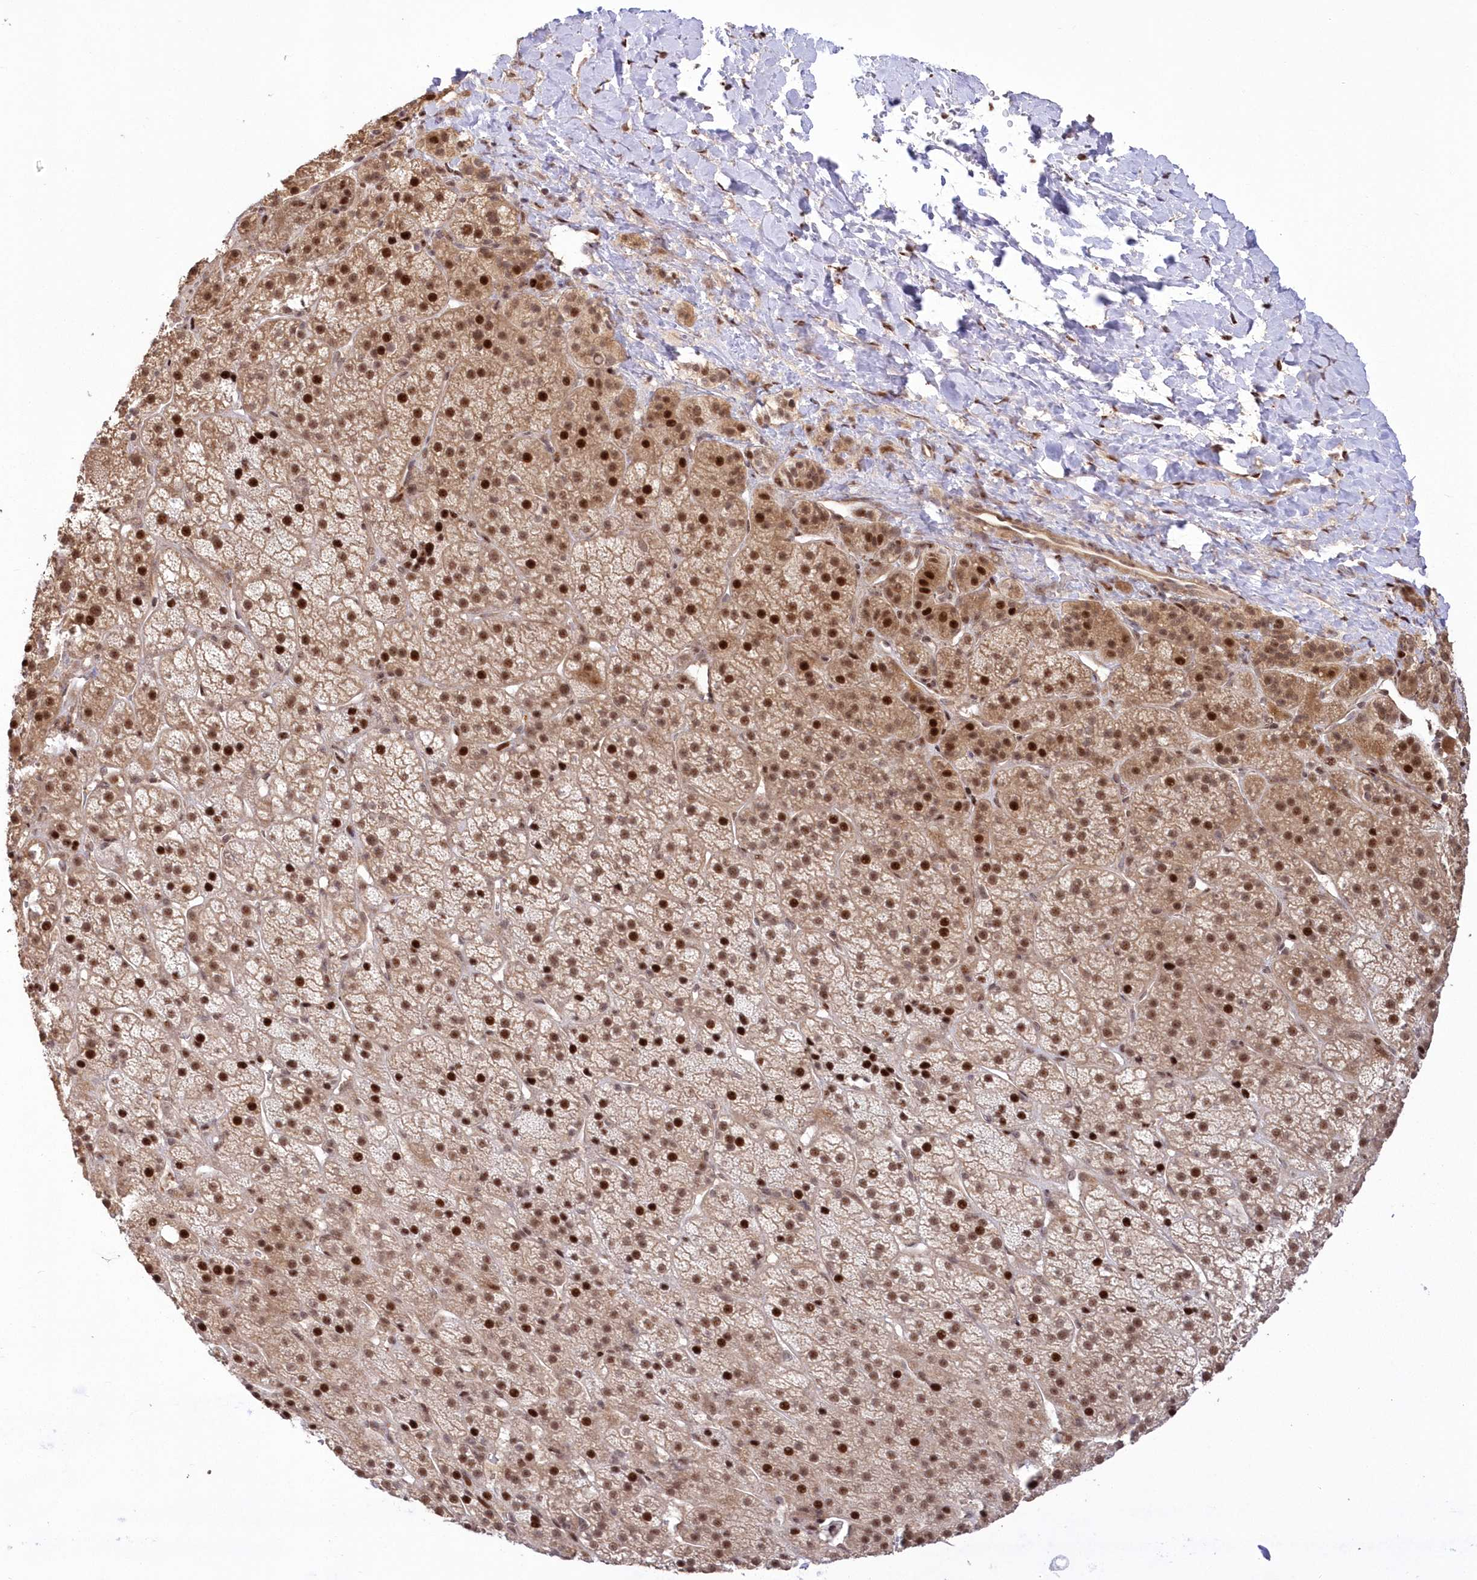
{"staining": {"intensity": "moderate", "quantity": ">75%", "location": "cytoplasmic/membranous,nuclear"}, "tissue": "adrenal gland", "cell_type": "Glandular cells", "image_type": "normal", "snomed": [{"axis": "morphology", "description": "Normal tissue, NOS"}, {"axis": "topography", "description": "Adrenal gland"}], "caption": "Immunohistochemical staining of unremarkable adrenal gland reveals medium levels of moderate cytoplasmic/membranous,nuclear staining in about >75% of glandular cells. (Brightfield microscopy of DAB IHC at high magnification).", "gene": "WBP1L", "patient": {"sex": "female", "age": 57}}